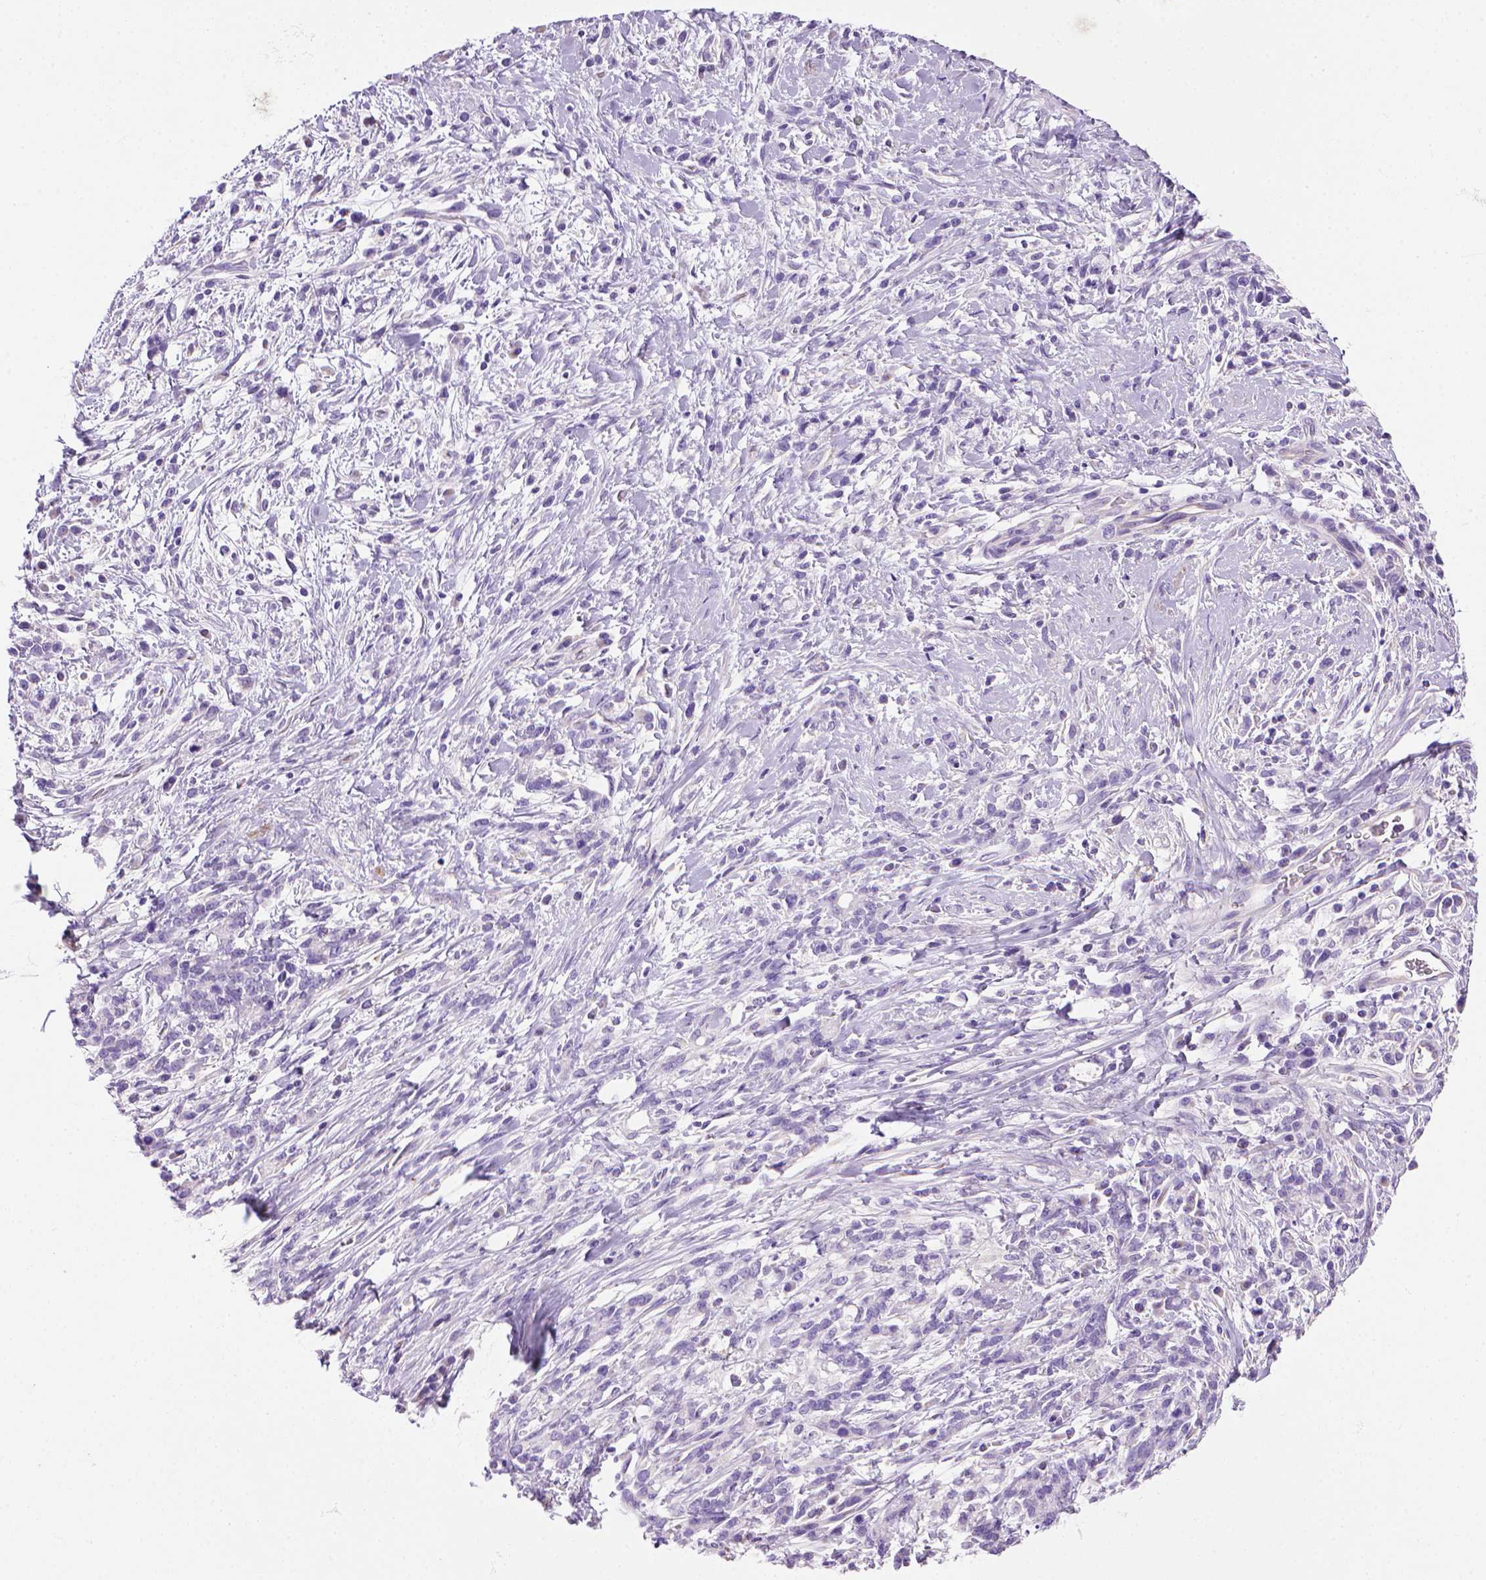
{"staining": {"intensity": "negative", "quantity": "none", "location": "none"}, "tissue": "stomach cancer", "cell_type": "Tumor cells", "image_type": "cancer", "snomed": [{"axis": "morphology", "description": "Adenocarcinoma, NOS"}, {"axis": "topography", "description": "Stomach"}], "caption": "Immunohistochemistry micrograph of neoplastic tissue: human stomach cancer (adenocarcinoma) stained with DAB (3,3'-diaminobenzidine) shows no significant protein expression in tumor cells. The staining was performed using DAB (3,3'-diaminobenzidine) to visualize the protein expression in brown, while the nuclei were stained in blue with hematoxylin (Magnification: 20x).", "gene": "ARHGEF33", "patient": {"sex": "female", "age": 57}}